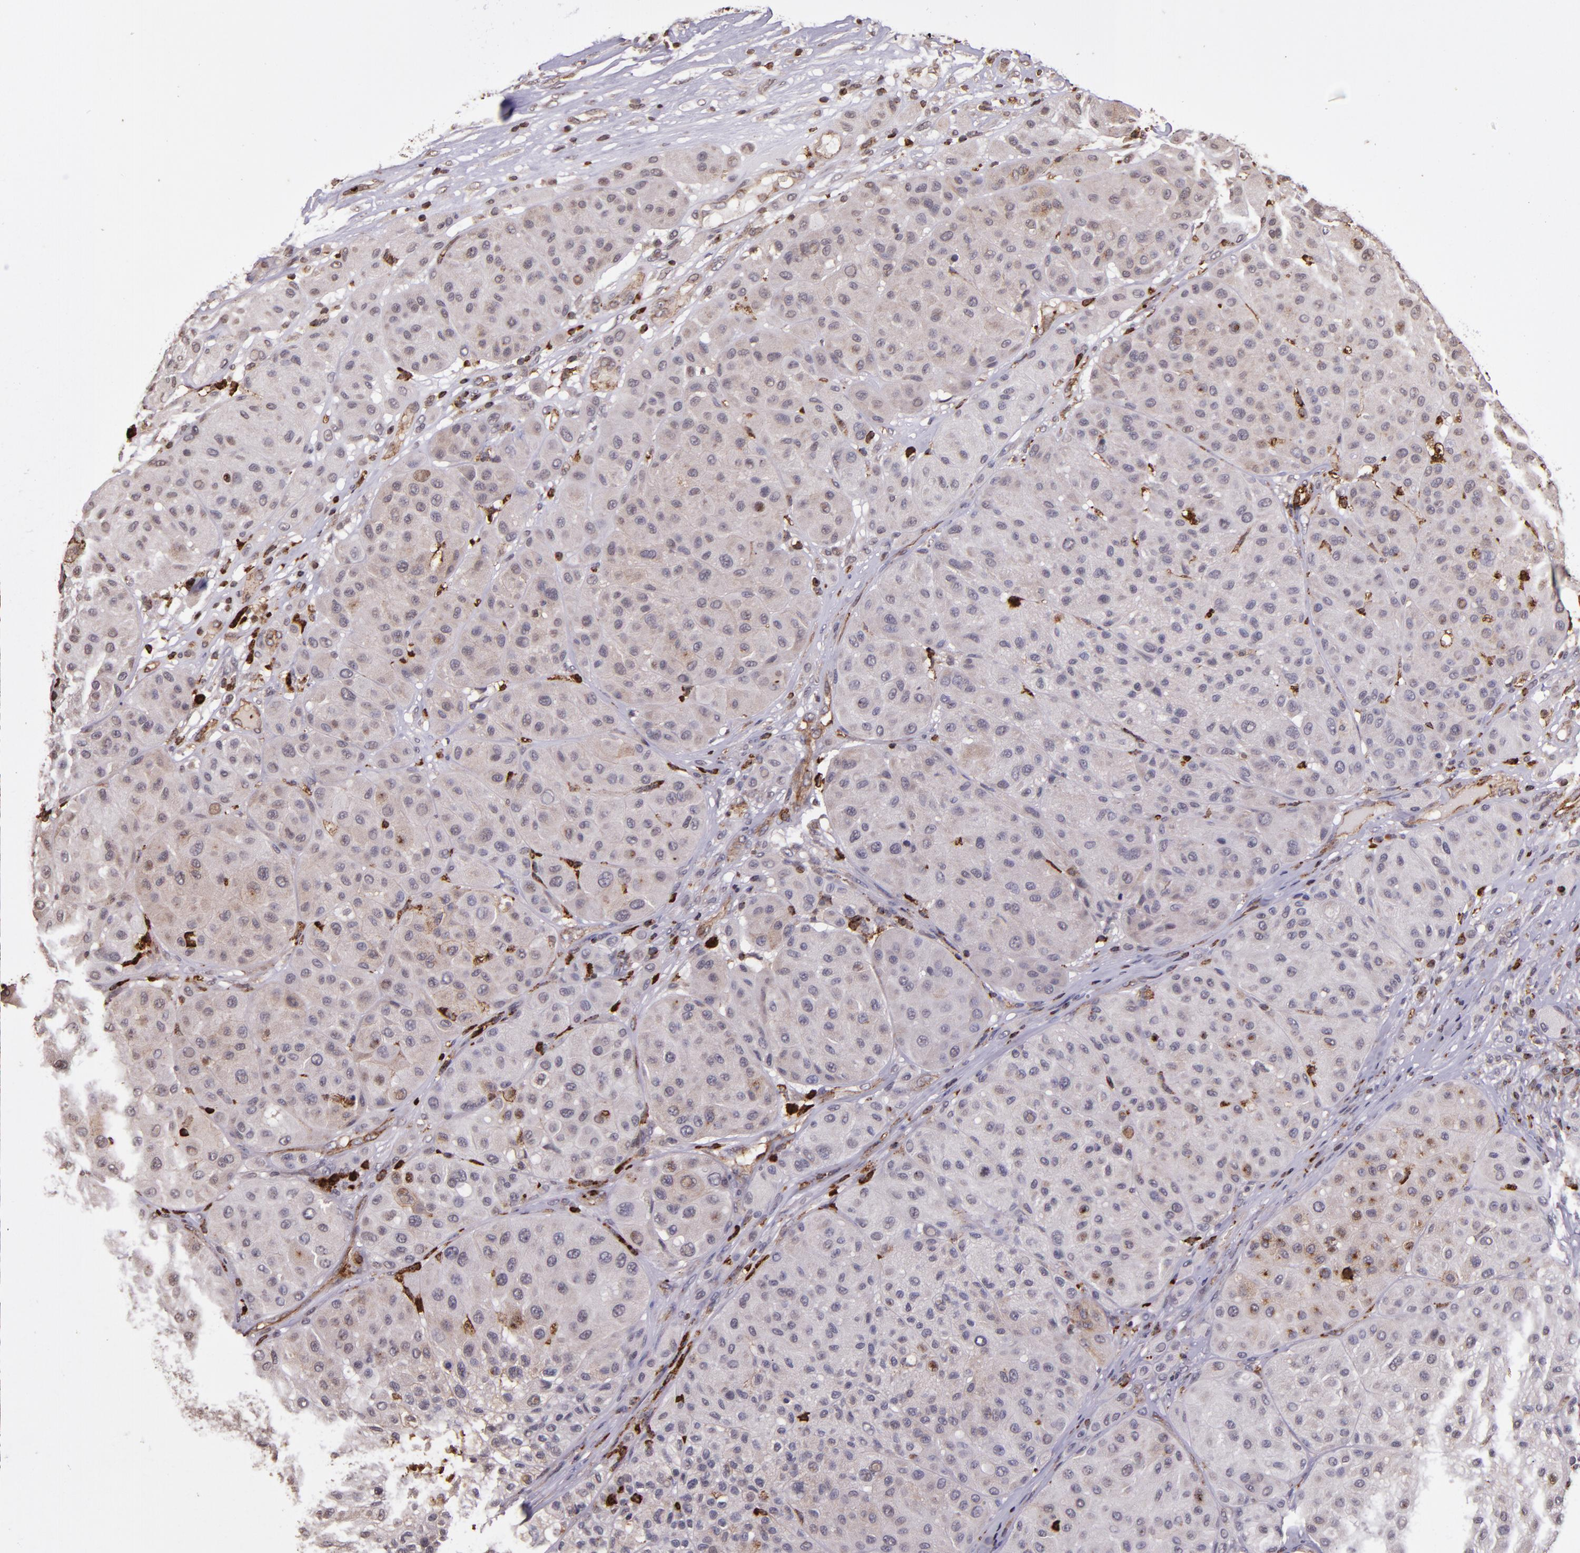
{"staining": {"intensity": "weak", "quantity": "<25%", "location": "cytoplasmic/membranous"}, "tissue": "melanoma", "cell_type": "Tumor cells", "image_type": "cancer", "snomed": [{"axis": "morphology", "description": "Normal tissue, NOS"}, {"axis": "morphology", "description": "Malignant melanoma, Metastatic site"}, {"axis": "topography", "description": "Skin"}], "caption": "Malignant melanoma (metastatic site) was stained to show a protein in brown. There is no significant positivity in tumor cells.", "gene": "SLC2A3", "patient": {"sex": "male", "age": 41}}